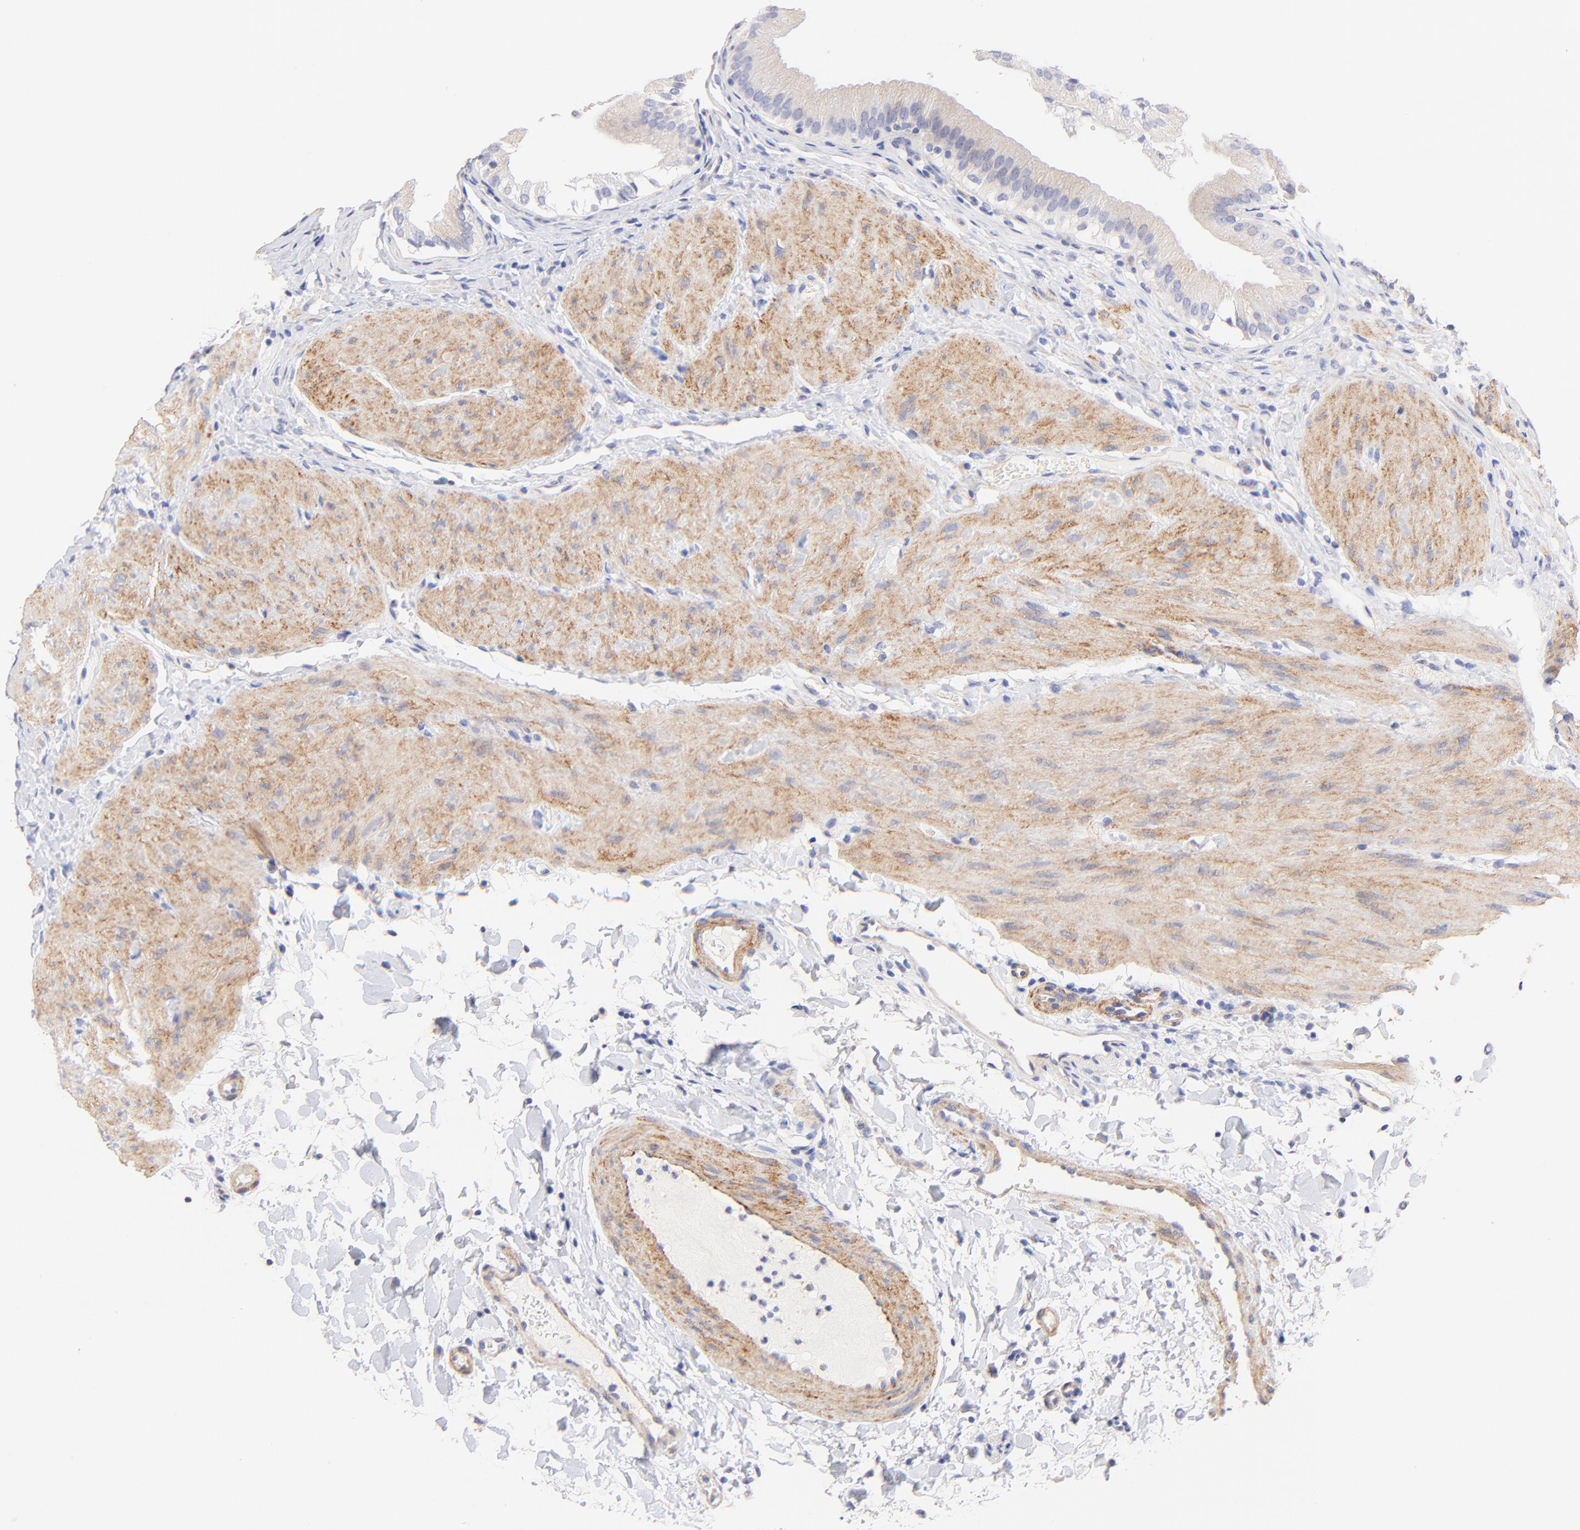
{"staining": {"intensity": "weak", "quantity": "<25%", "location": "cytoplasmic/membranous"}, "tissue": "gallbladder", "cell_type": "Glandular cells", "image_type": "normal", "snomed": [{"axis": "morphology", "description": "Normal tissue, NOS"}, {"axis": "topography", "description": "Gallbladder"}], "caption": "Glandular cells show no significant protein positivity in normal gallbladder. The staining is performed using DAB brown chromogen with nuclei counter-stained in using hematoxylin.", "gene": "ACTRT1", "patient": {"sex": "female", "age": 24}}